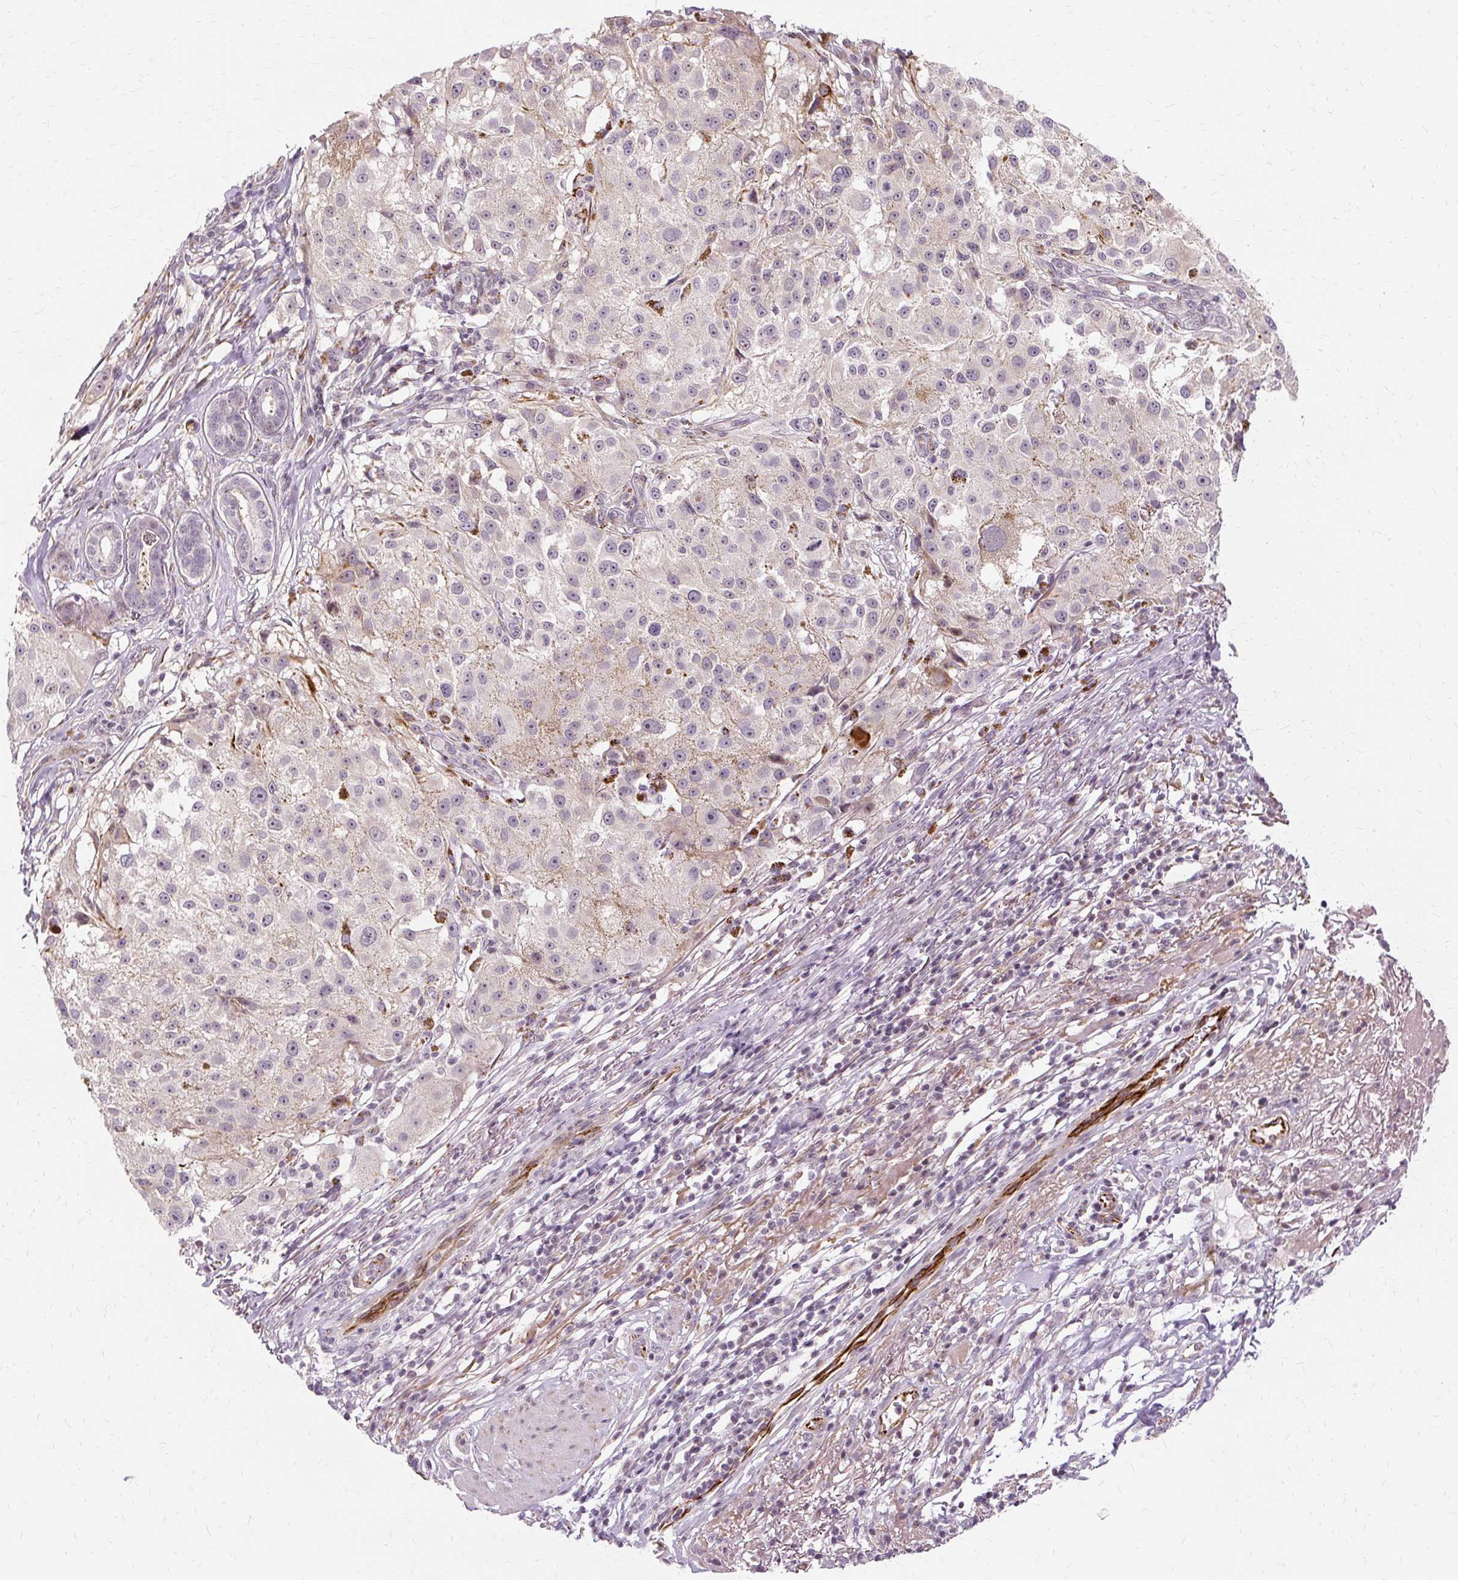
{"staining": {"intensity": "weak", "quantity": "<25%", "location": "nuclear"}, "tissue": "melanoma", "cell_type": "Tumor cells", "image_type": "cancer", "snomed": [{"axis": "morphology", "description": "Necrosis, NOS"}, {"axis": "morphology", "description": "Malignant melanoma, NOS"}, {"axis": "topography", "description": "Skin"}], "caption": "DAB (3,3'-diaminobenzidine) immunohistochemical staining of melanoma exhibits no significant expression in tumor cells. (Immunohistochemistry, brightfield microscopy, high magnification).", "gene": "MMACHC", "patient": {"sex": "female", "age": 87}}